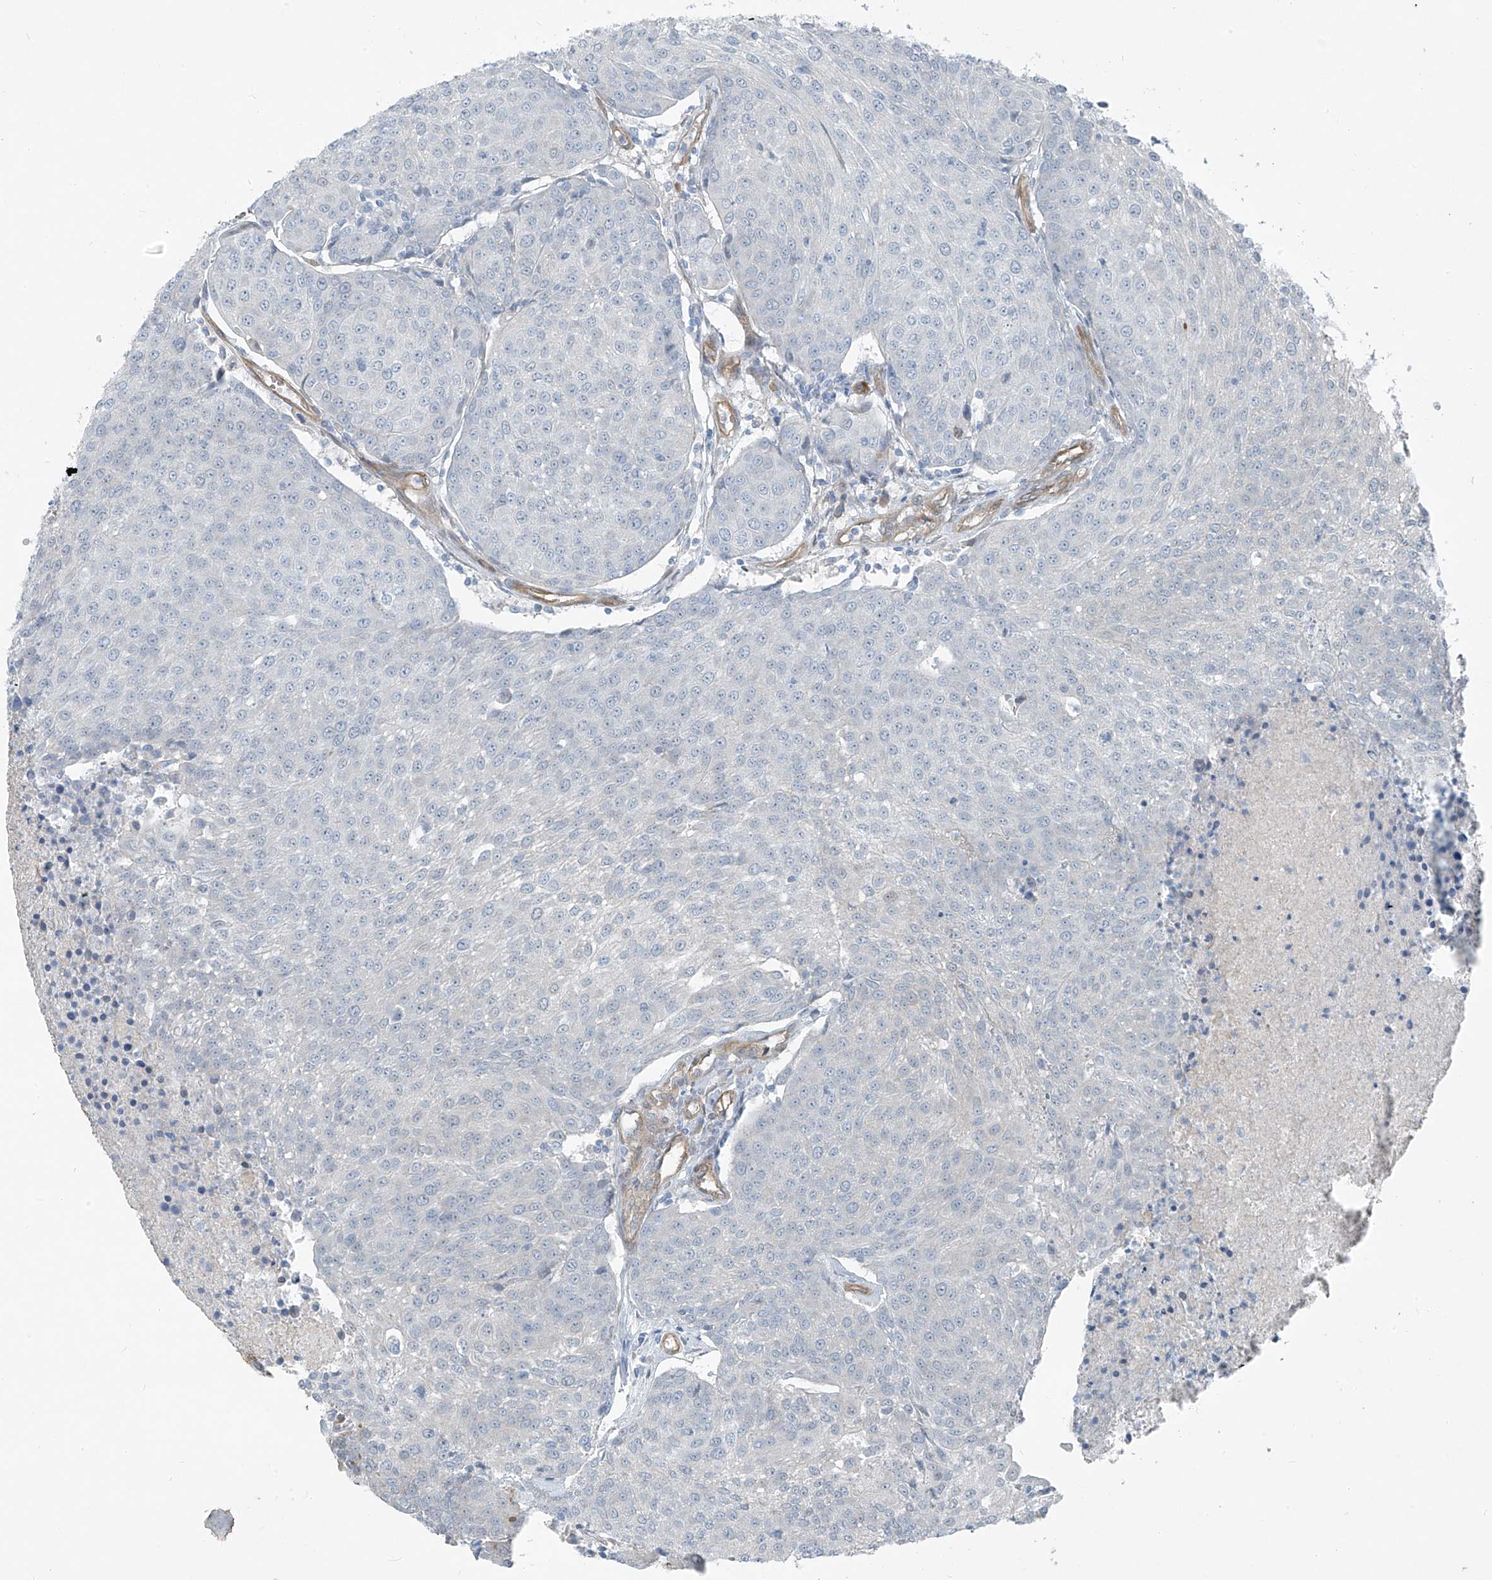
{"staining": {"intensity": "negative", "quantity": "none", "location": "none"}, "tissue": "urothelial cancer", "cell_type": "Tumor cells", "image_type": "cancer", "snomed": [{"axis": "morphology", "description": "Urothelial carcinoma, High grade"}, {"axis": "topography", "description": "Urinary bladder"}], "caption": "Tumor cells show no significant protein positivity in high-grade urothelial carcinoma.", "gene": "TNS2", "patient": {"sex": "female", "age": 85}}